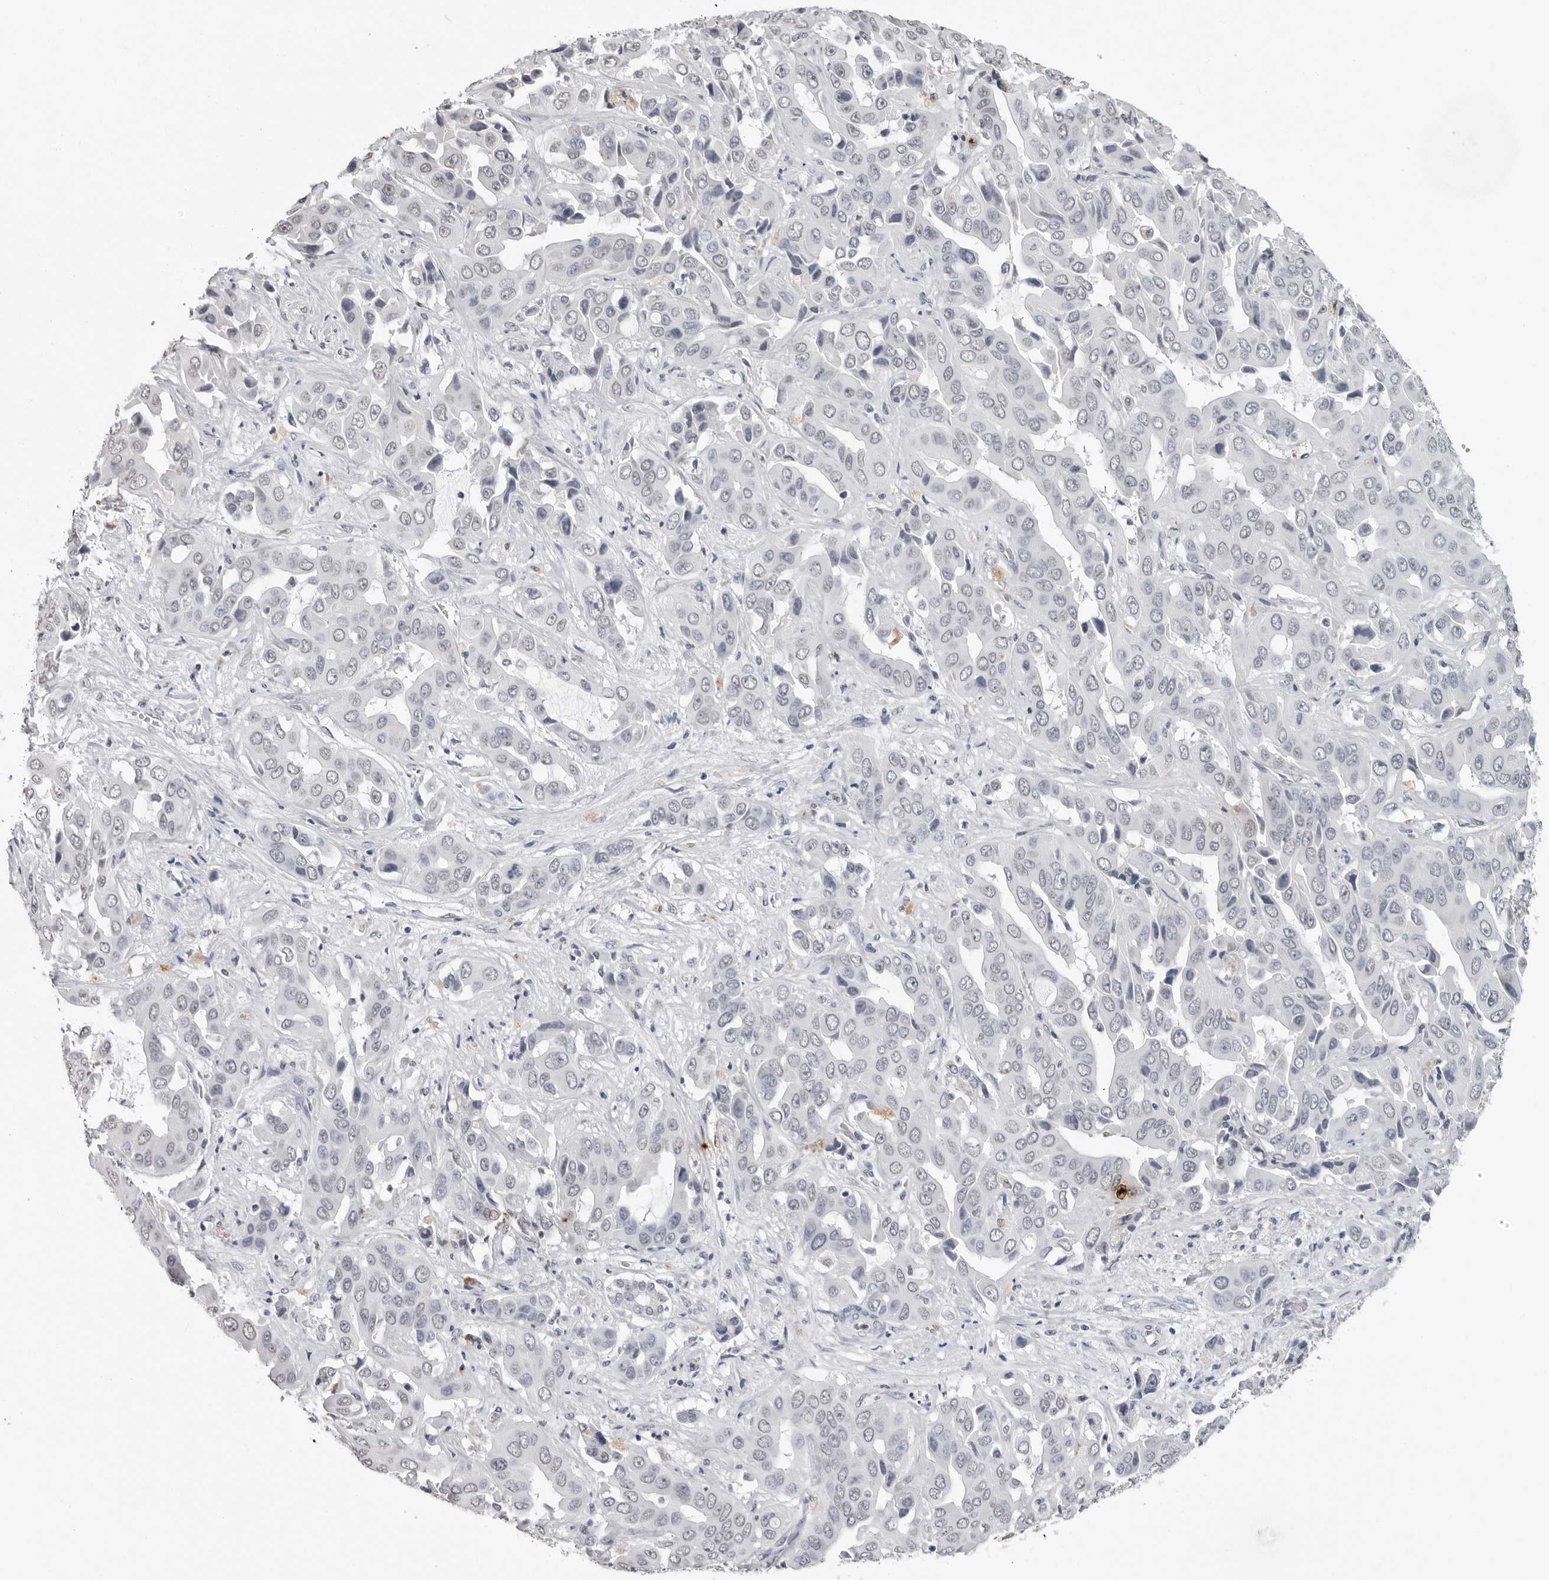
{"staining": {"intensity": "negative", "quantity": "none", "location": "none"}, "tissue": "liver cancer", "cell_type": "Tumor cells", "image_type": "cancer", "snomed": [{"axis": "morphology", "description": "Cholangiocarcinoma"}, {"axis": "topography", "description": "Liver"}], "caption": "Immunohistochemistry of liver cholangiocarcinoma displays no positivity in tumor cells. Nuclei are stained in blue.", "gene": "HEPACAM", "patient": {"sex": "female", "age": 52}}